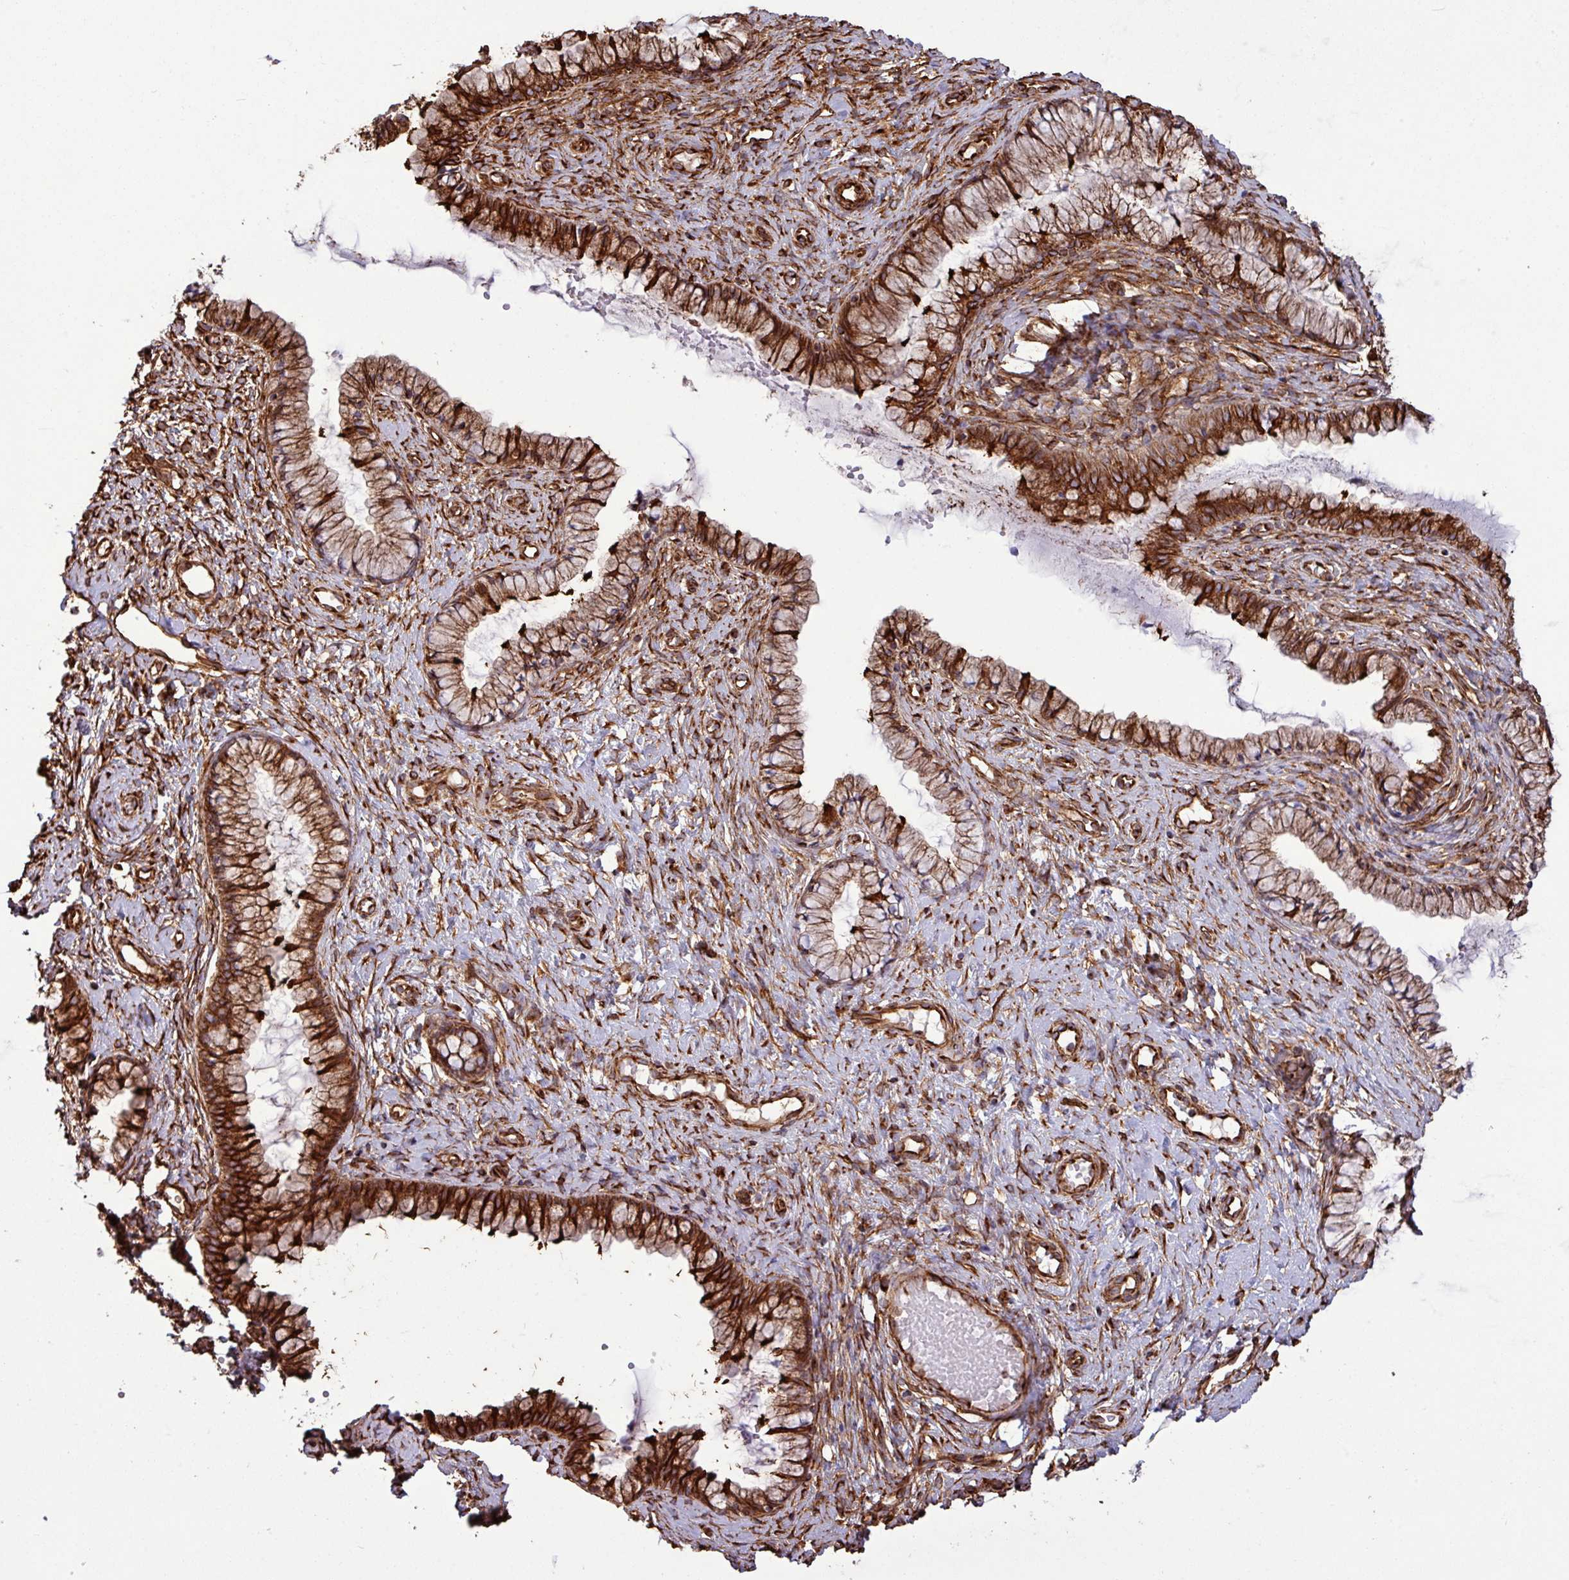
{"staining": {"intensity": "strong", "quantity": ">75%", "location": "cytoplasmic/membranous"}, "tissue": "cervix", "cell_type": "Glandular cells", "image_type": "normal", "snomed": [{"axis": "morphology", "description": "Normal tissue, NOS"}, {"axis": "topography", "description": "Cervix"}], "caption": "Strong cytoplasmic/membranous positivity is present in about >75% of glandular cells in benign cervix. (Stains: DAB (3,3'-diaminobenzidine) in brown, nuclei in blue, Microscopy: brightfield microscopy at high magnification).", "gene": "ZNF300", "patient": {"sex": "female", "age": 36}}